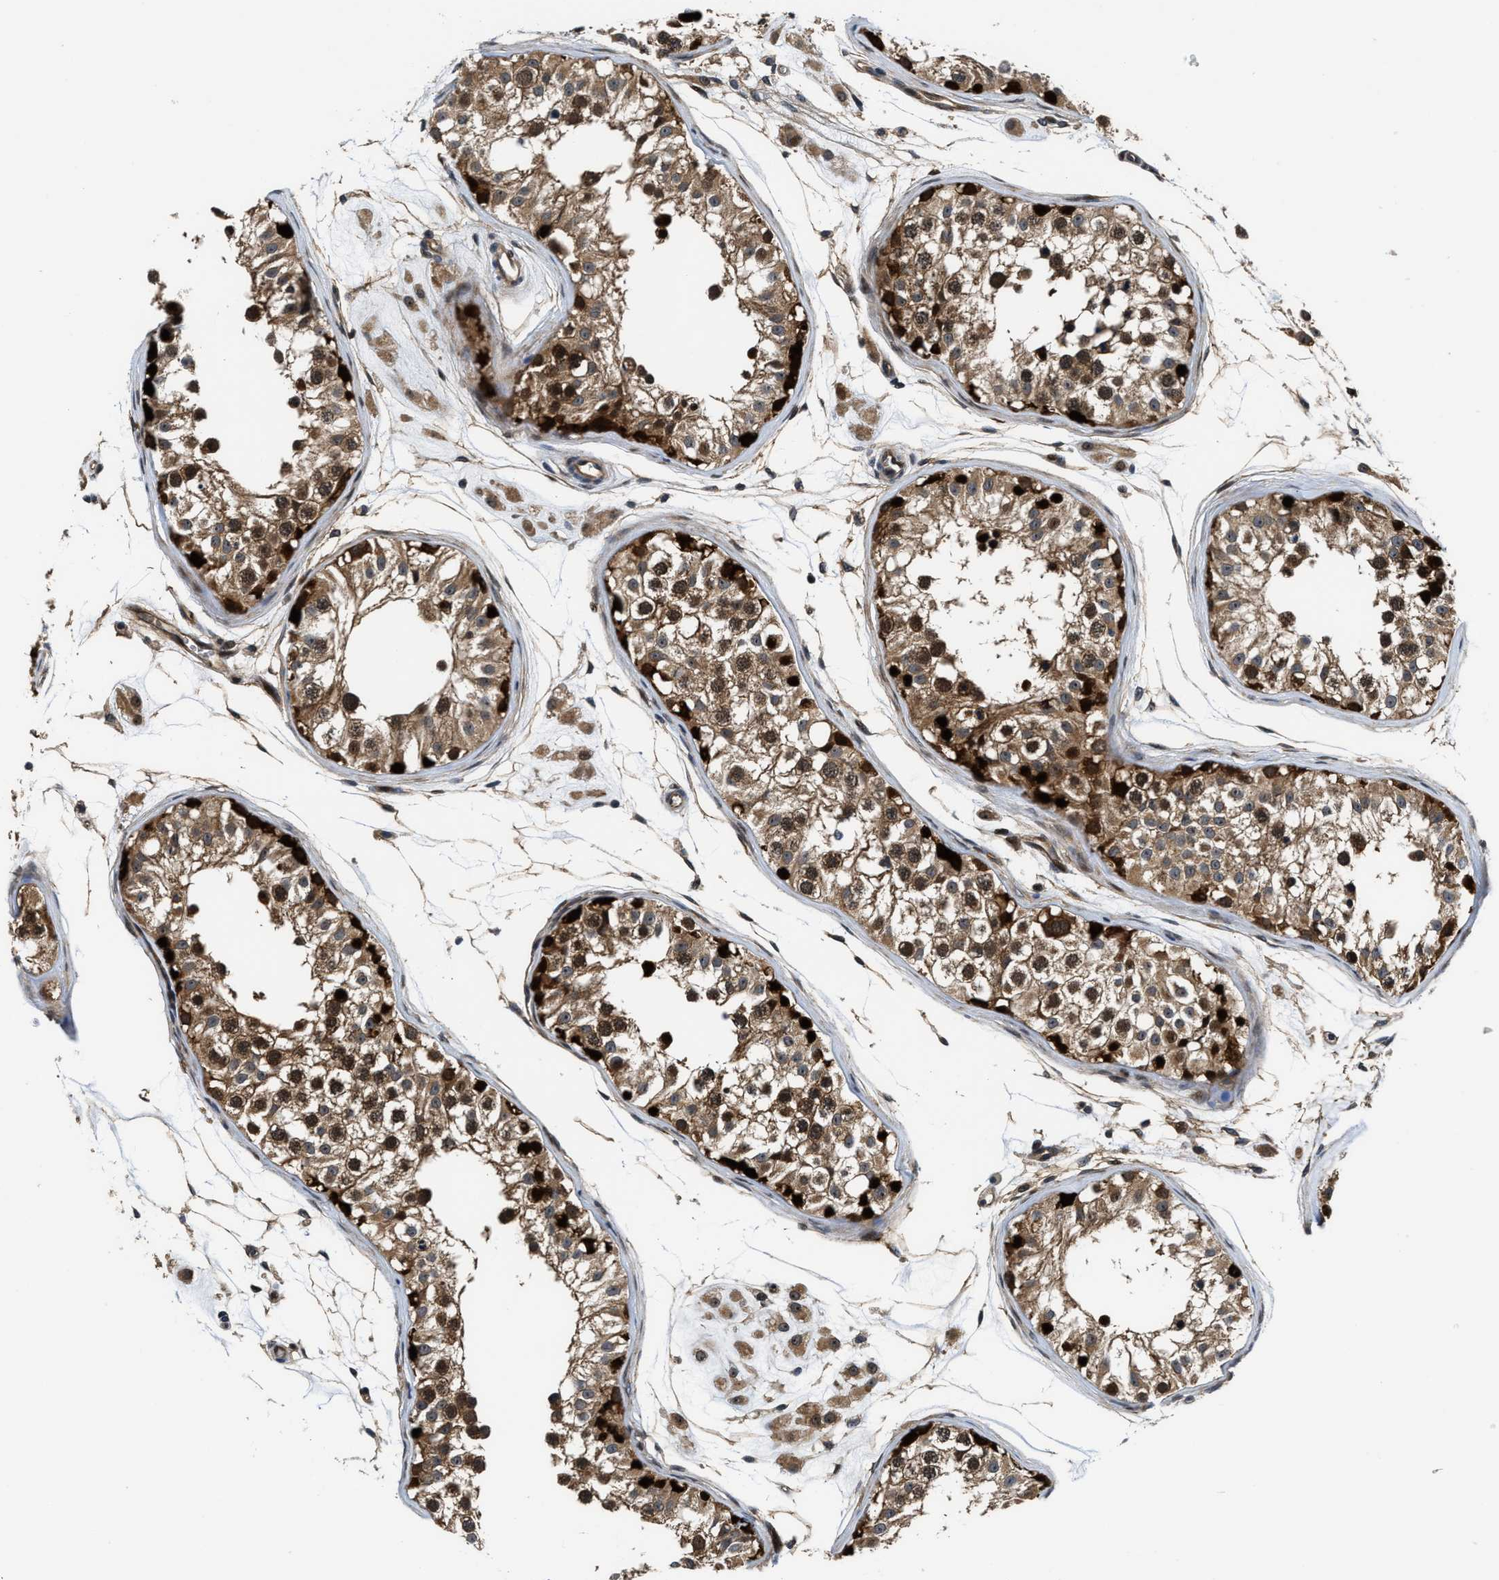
{"staining": {"intensity": "strong", "quantity": ">75%", "location": "cytoplasmic/membranous,nuclear"}, "tissue": "testis", "cell_type": "Cells in seminiferous ducts", "image_type": "normal", "snomed": [{"axis": "morphology", "description": "Normal tissue, NOS"}, {"axis": "morphology", "description": "Adenocarcinoma, metastatic, NOS"}, {"axis": "topography", "description": "Testis"}], "caption": "Immunohistochemical staining of unremarkable human testis displays high levels of strong cytoplasmic/membranous,nuclear positivity in approximately >75% of cells in seminiferous ducts.", "gene": "ALDH3A2", "patient": {"sex": "male", "age": 26}}